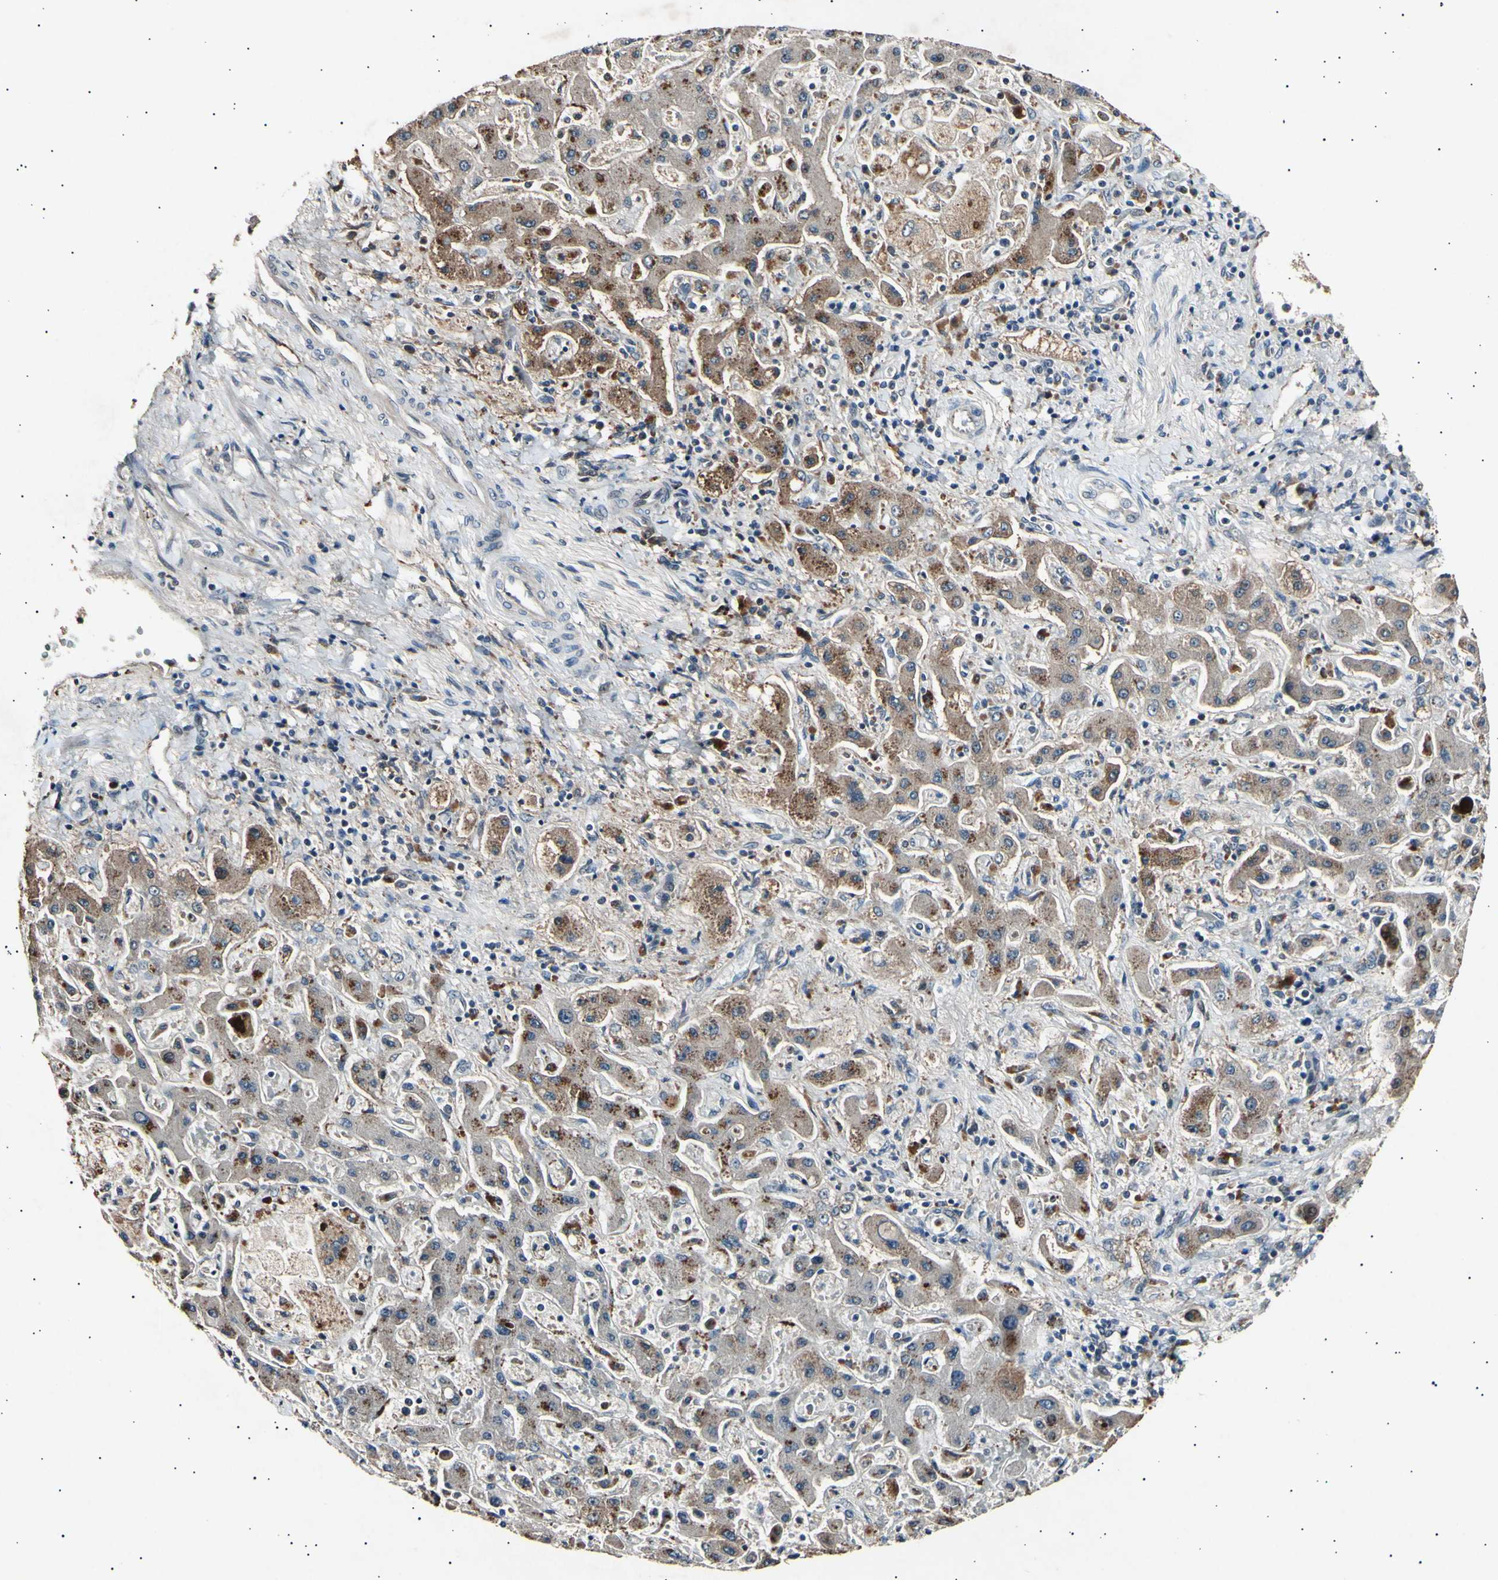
{"staining": {"intensity": "weak", "quantity": "<25%", "location": "cytoplasmic/membranous"}, "tissue": "liver cancer", "cell_type": "Tumor cells", "image_type": "cancer", "snomed": [{"axis": "morphology", "description": "Cholangiocarcinoma"}, {"axis": "topography", "description": "Liver"}], "caption": "A photomicrograph of human liver cholangiocarcinoma is negative for staining in tumor cells.", "gene": "ADCY3", "patient": {"sex": "male", "age": 50}}